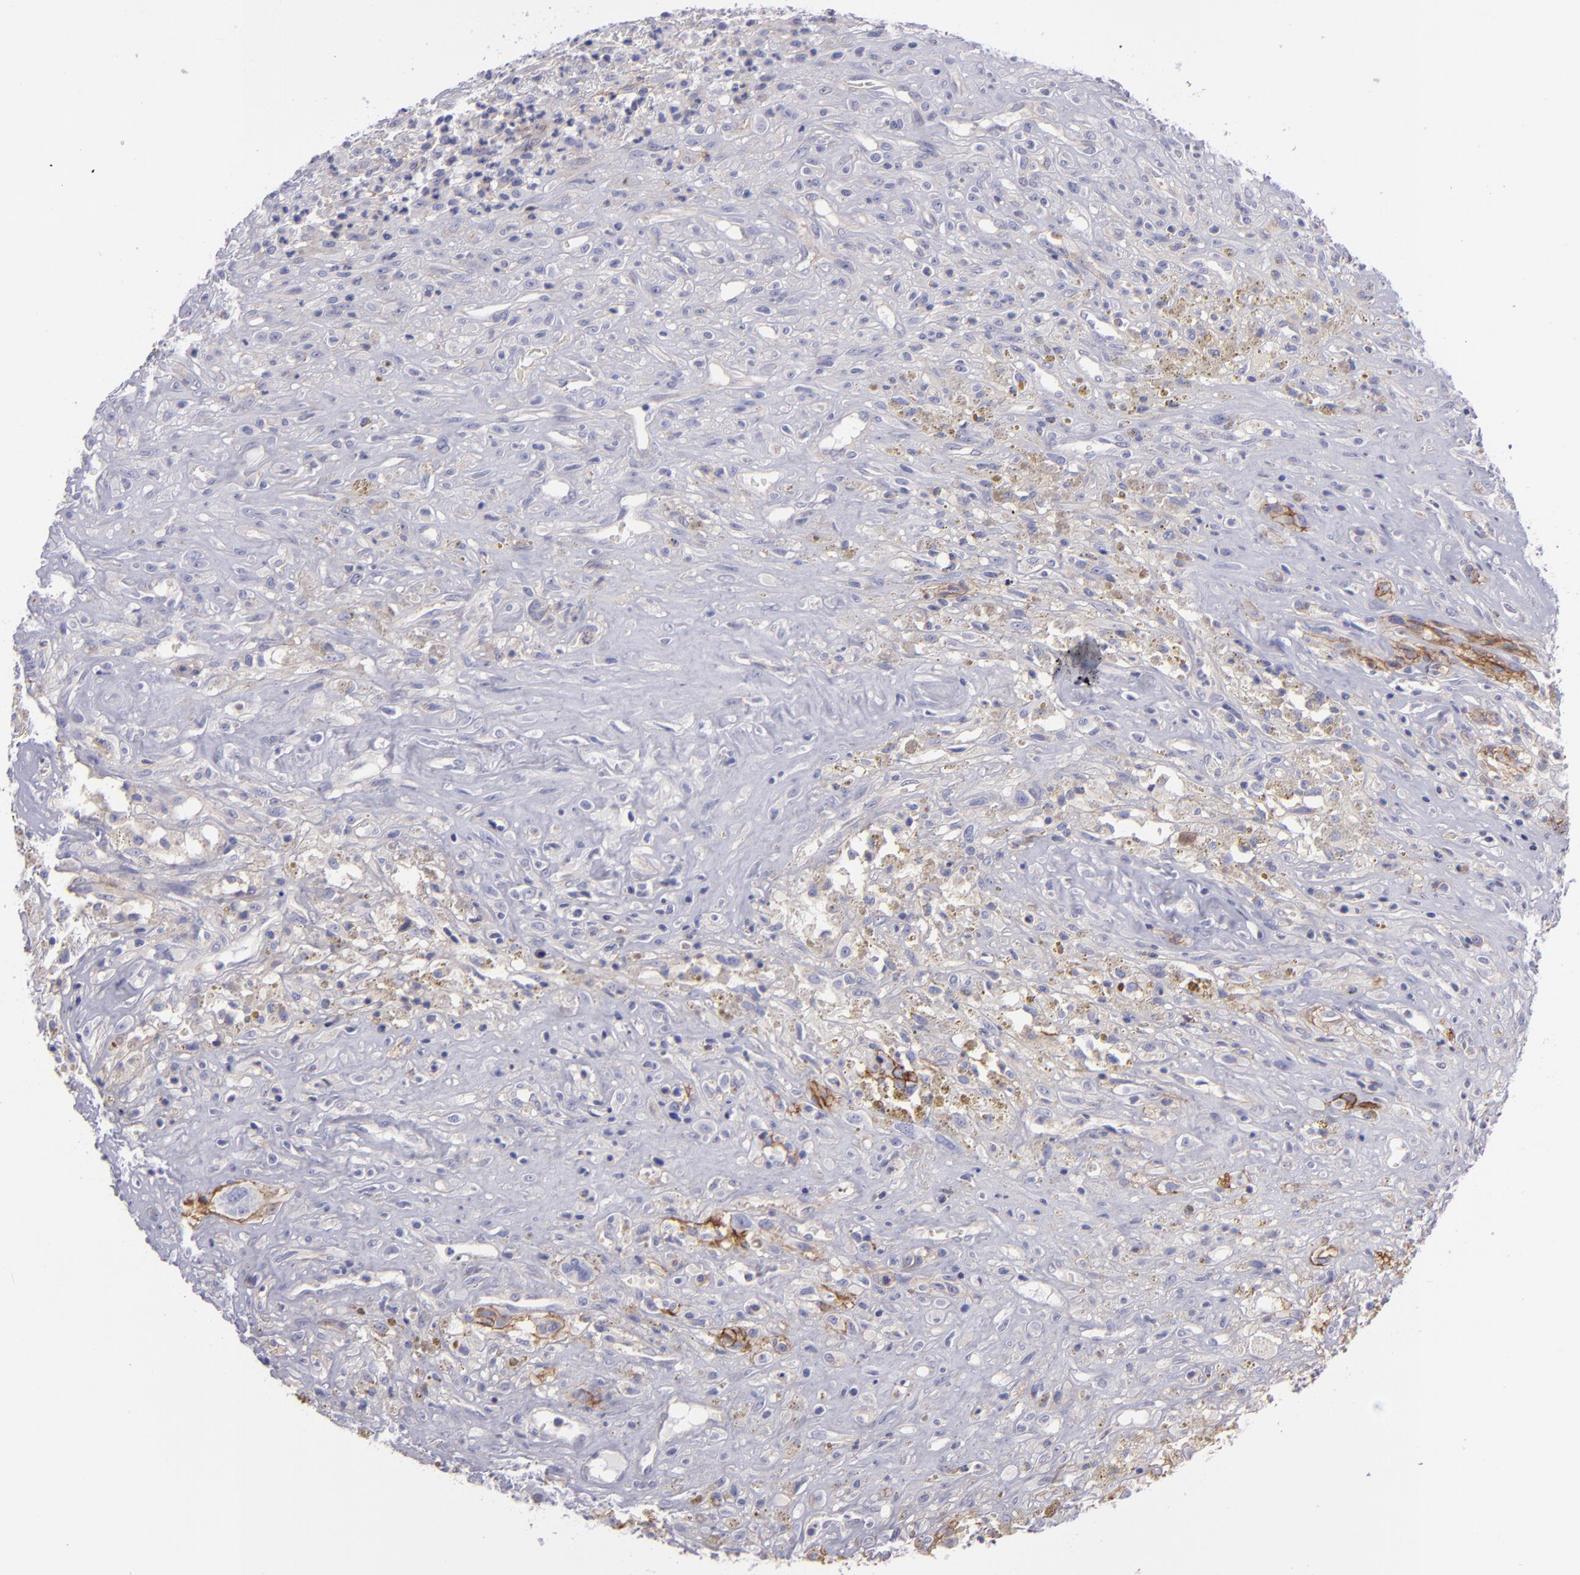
{"staining": {"intensity": "negative", "quantity": "none", "location": "none"}, "tissue": "glioma", "cell_type": "Tumor cells", "image_type": "cancer", "snomed": [{"axis": "morphology", "description": "Glioma, malignant, High grade"}, {"axis": "topography", "description": "Brain"}], "caption": "High-grade glioma (malignant) stained for a protein using immunohistochemistry displays no expression tumor cells.", "gene": "BSG", "patient": {"sex": "male", "age": 66}}